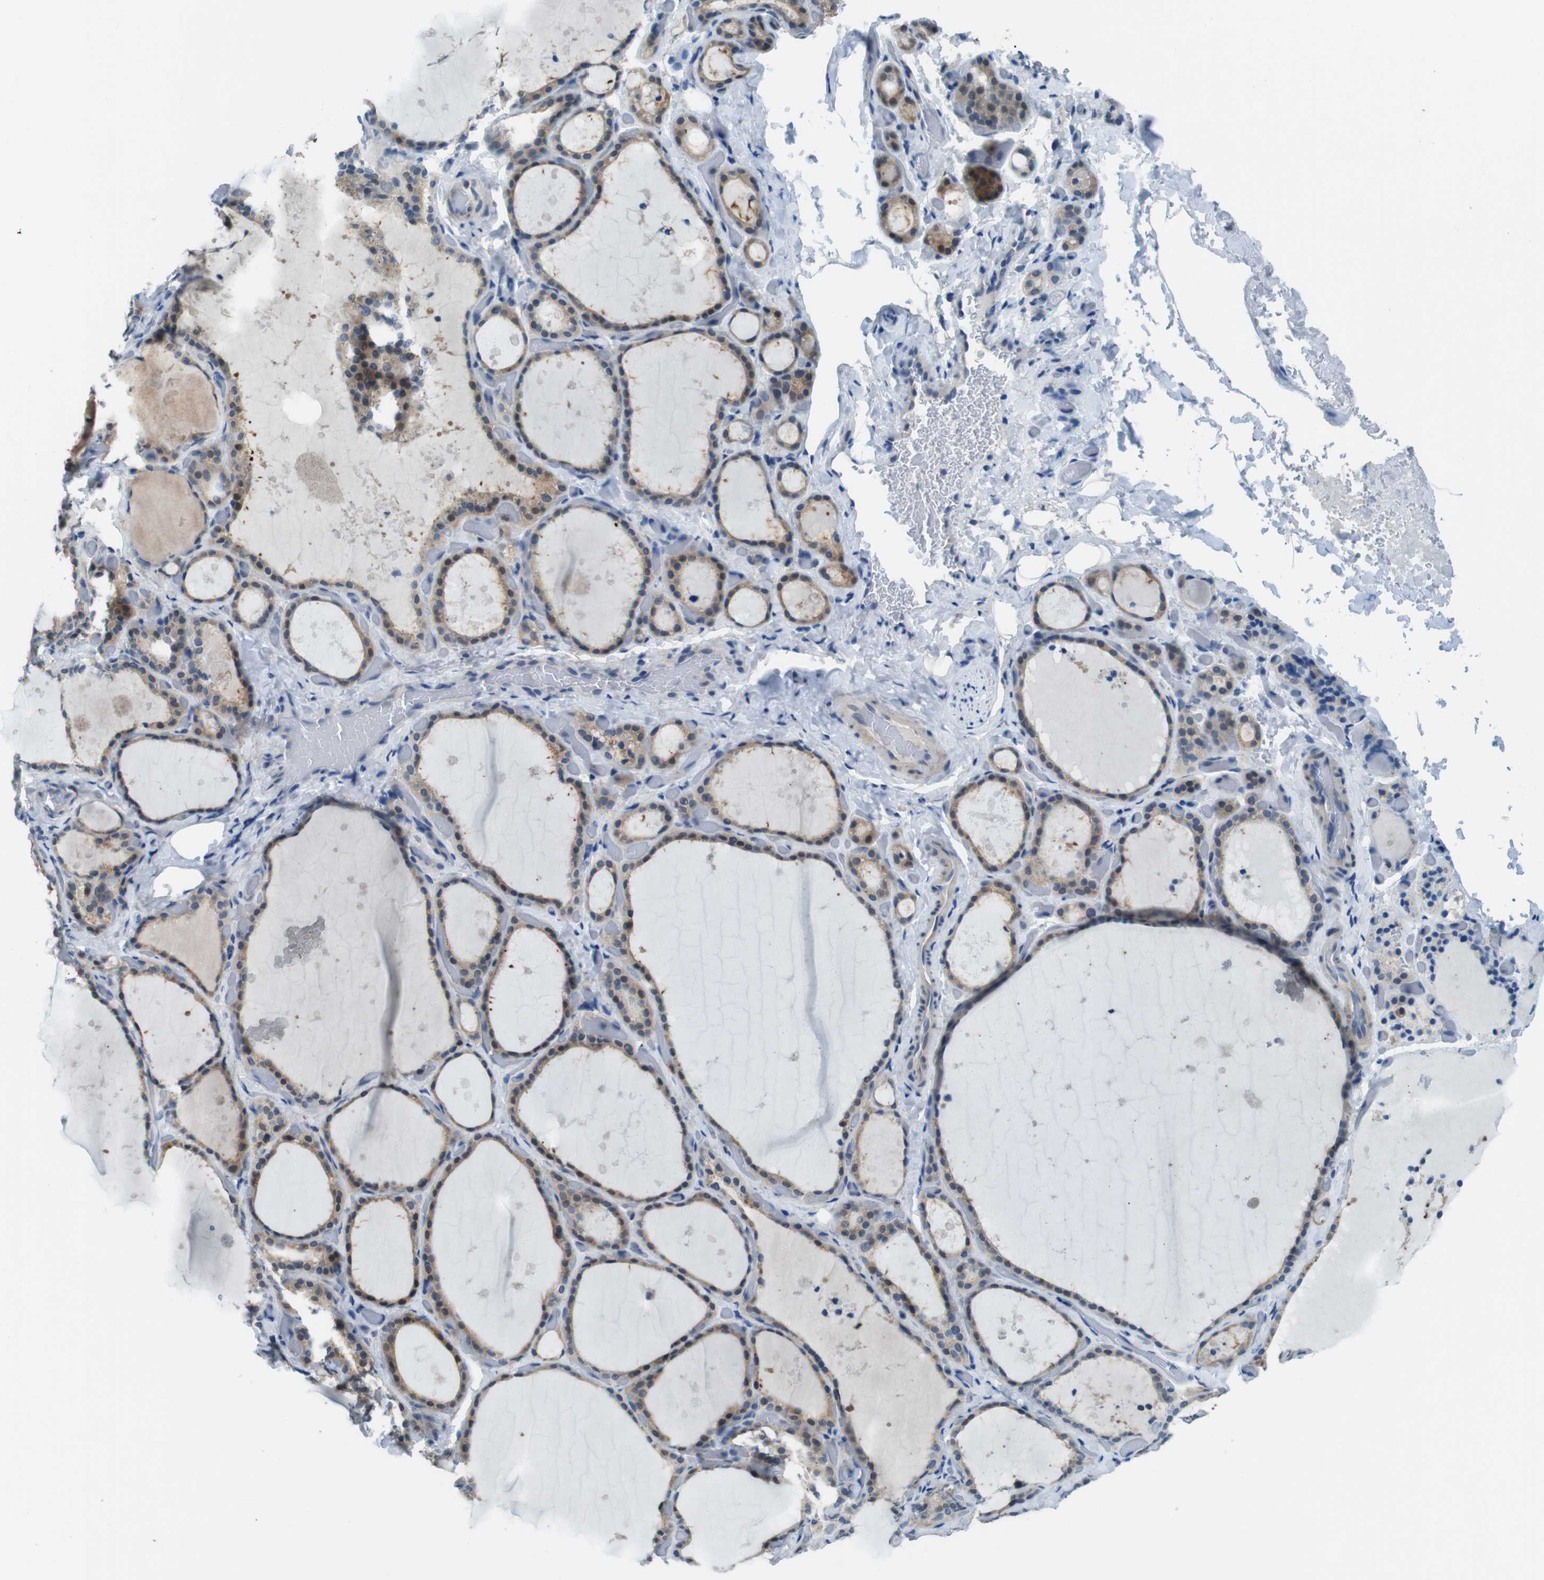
{"staining": {"intensity": "weak", "quantity": "25%-75%", "location": "cytoplasmic/membranous"}, "tissue": "thyroid gland", "cell_type": "Glandular cells", "image_type": "normal", "snomed": [{"axis": "morphology", "description": "Normal tissue, NOS"}, {"axis": "topography", "description": "Thyroid gland"}], "caption": "Immunohistochemistry photomicrograph of benign thyroid gland: thyroid gland stained using immunohistochemistry (IHC) displays low levels of weak protein expression localized specifically in the cytoplasmic/membranous of glandular cells, appearing as a cytoplasmic/membranous brown color.", "gene": "NANOS2", "patient": {"sex": "female", "age": 44}}